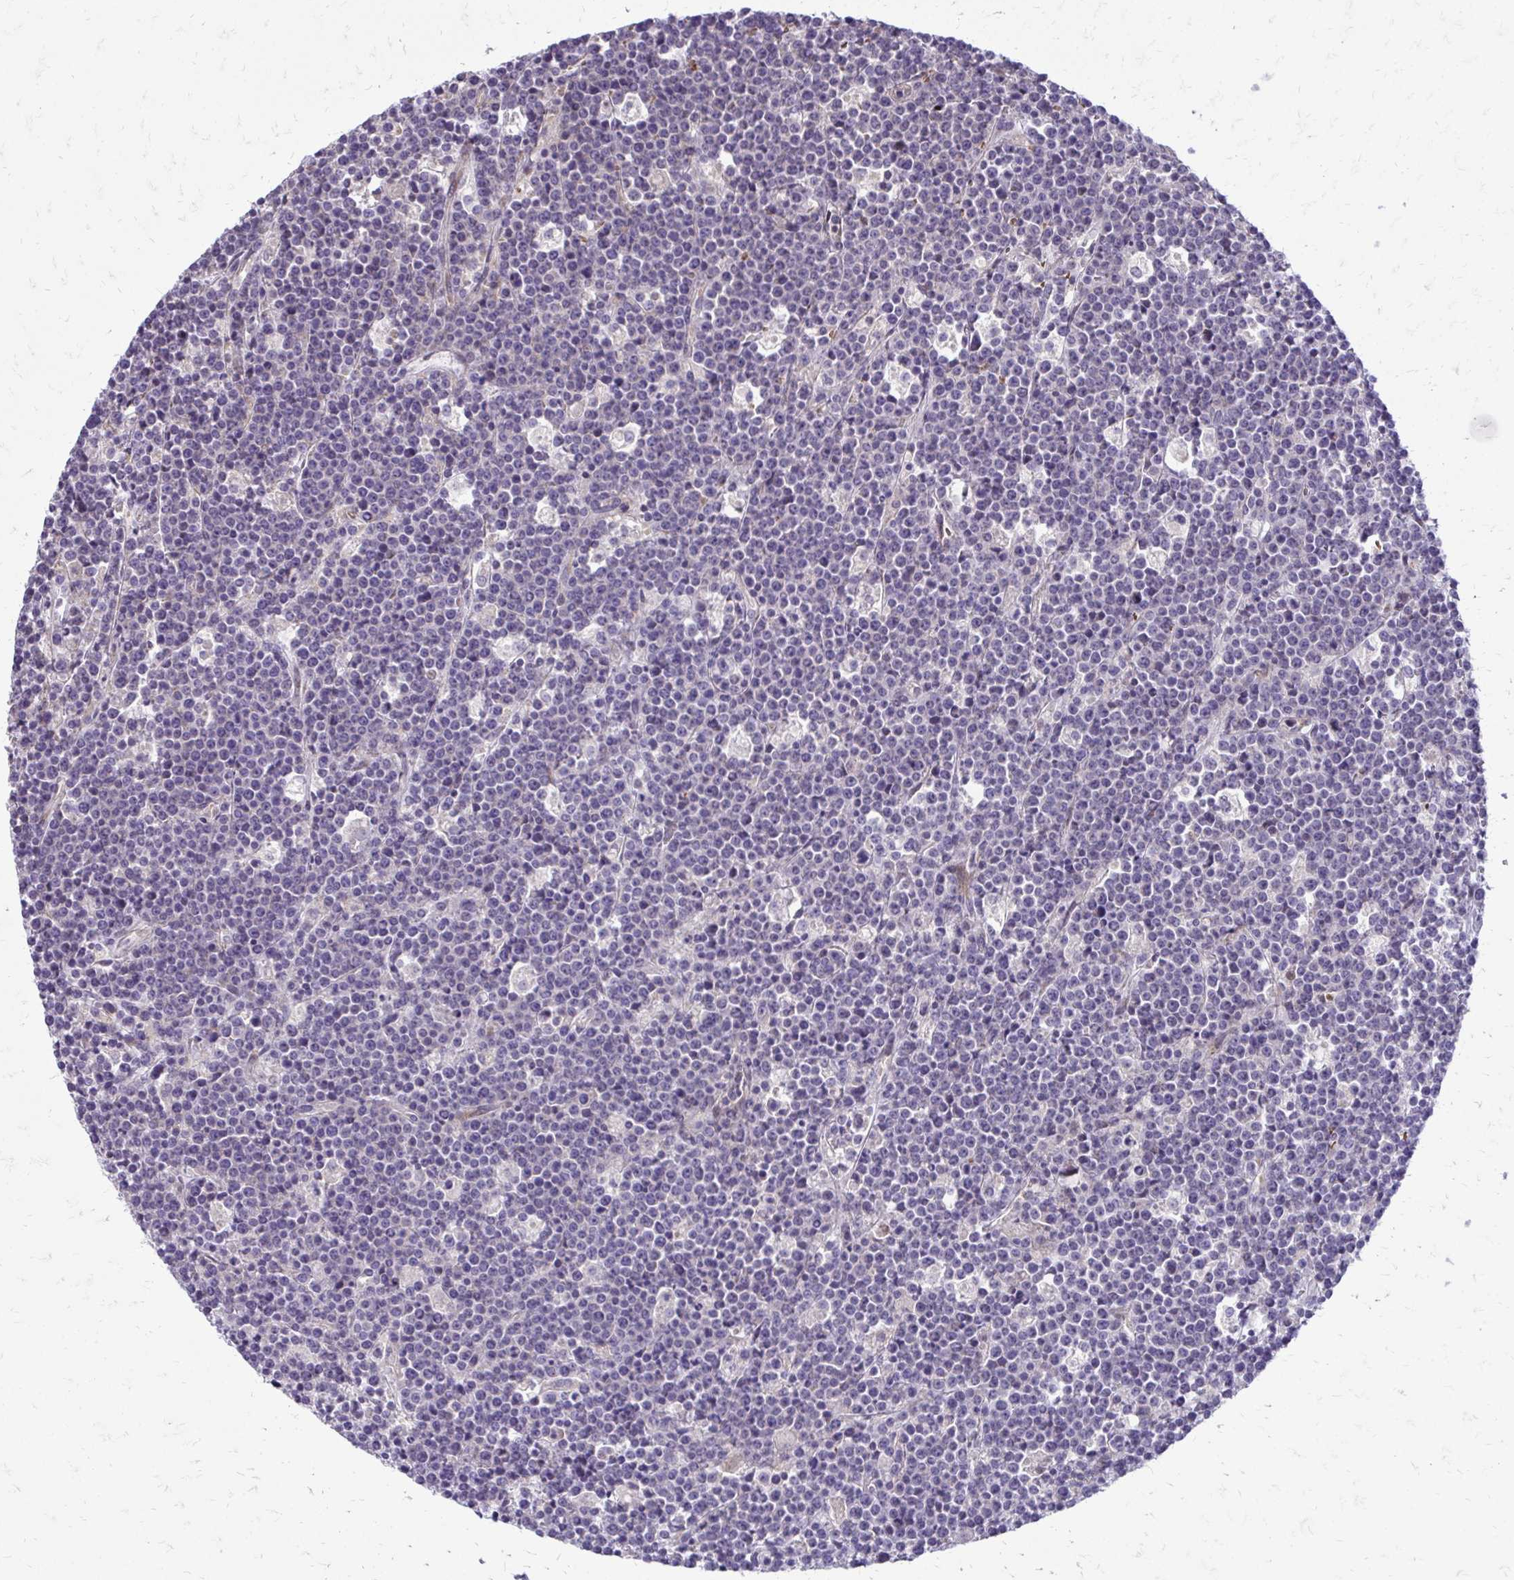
{"staining": {"intensity": "negative", "quantity": "none", "location": "none"}, "tissue": "lymphoma", "cell_type": "Tumor cells", "image_type": "cancer", "snomed": [{"axis": "morphology", "description": "Malignant lymphoma, non-Hodgkin's type, High grade"}, {"axis": "topography", "description": "Ovary"}], "caption": "Lymphoma was stained to show a protein in brown. There is no significant positivity in tumor cells. (DAB (3,3'-diaminobenzidine) immunohistochemistry (IHC) visualized using brightfield microscopy, high magnification).", "gene": "FUNDC2", "patient": {"sex": "female", "age": 56}}